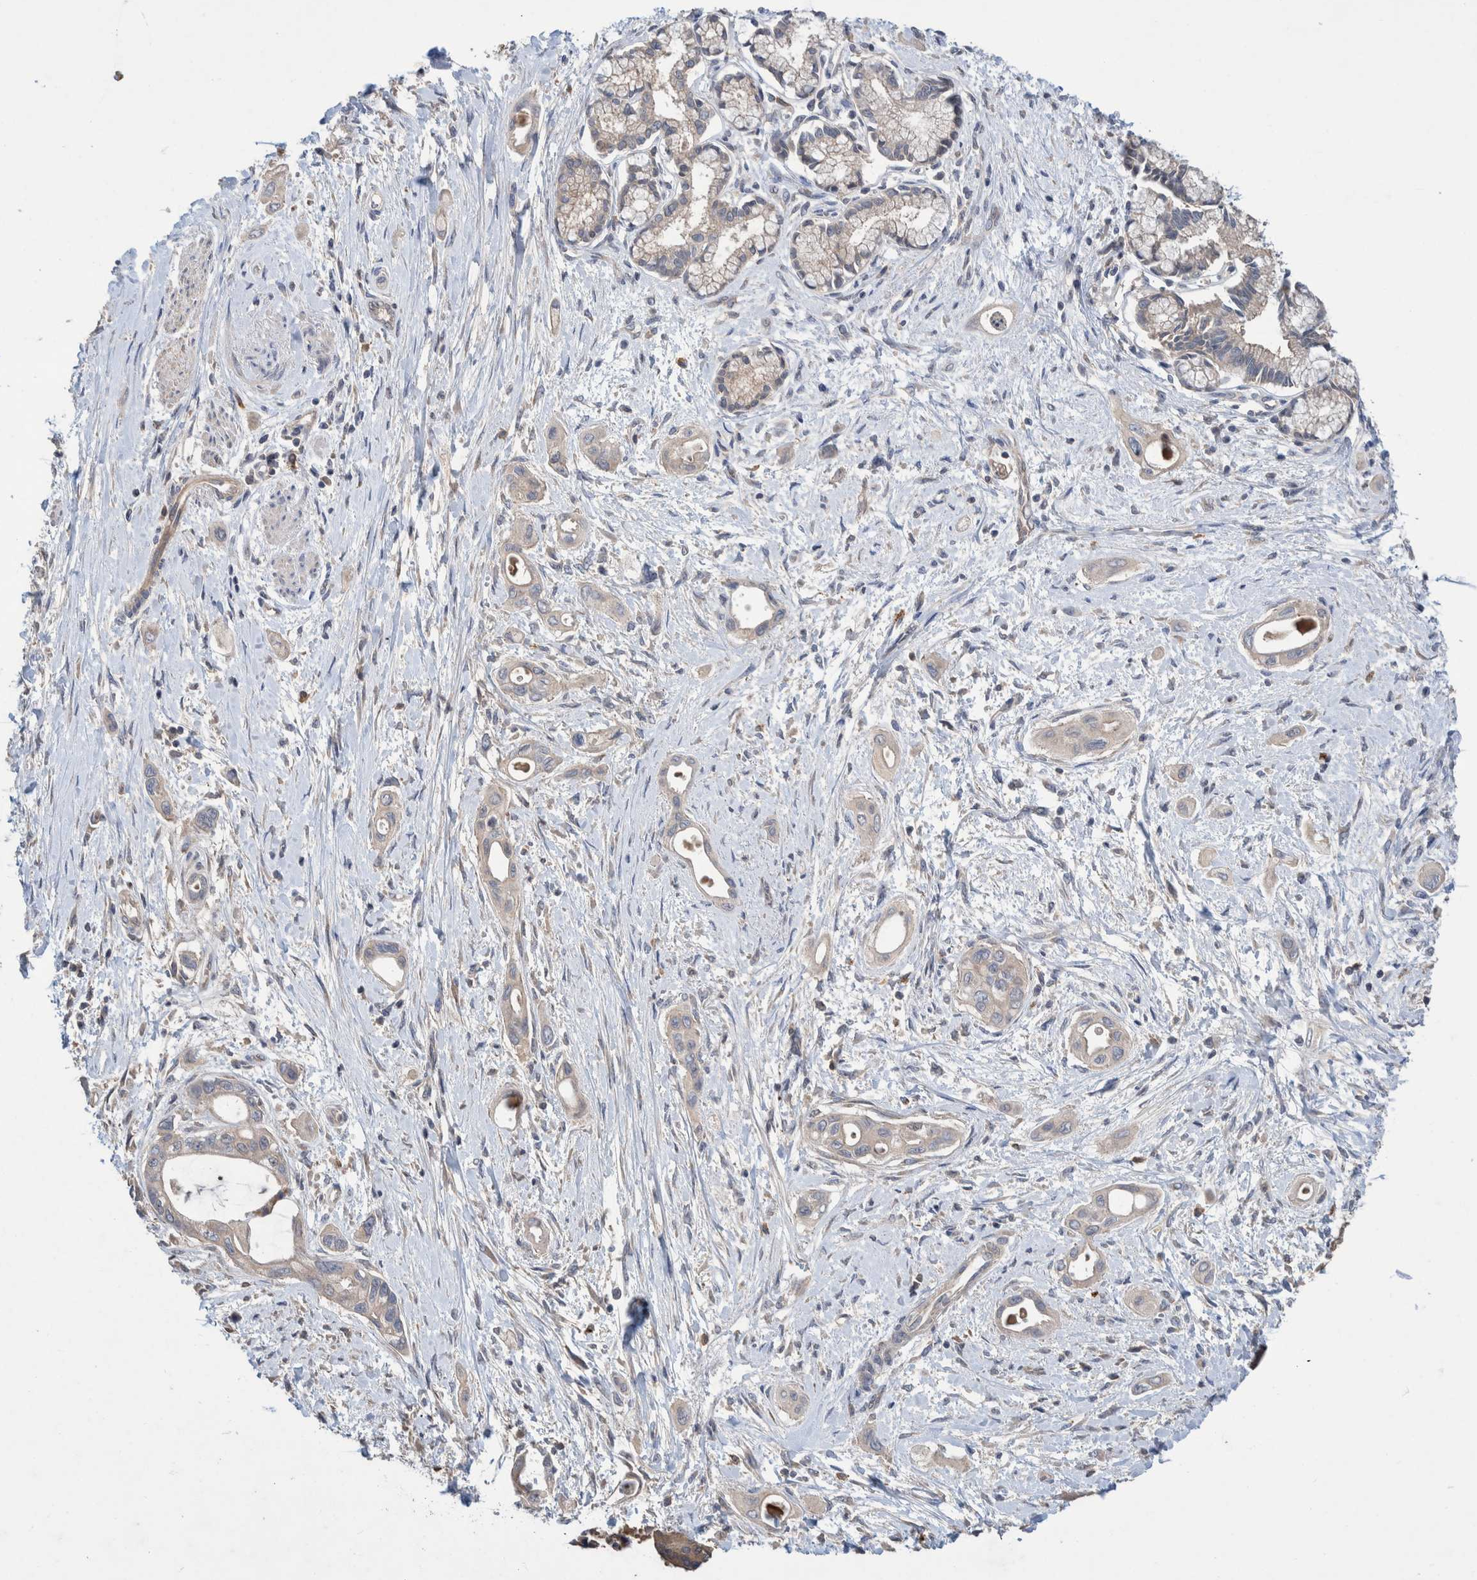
{"staining": {"intensity": "negative", "quantity": "none", "location": "none"}, "tissue": "pancreatic cancer", "cell_type": "Tumor cells", "image_type": "cancer", "snomed": [{"axis": "morphology", "description": "Adenocarcinoma, NOS"}, {"axis": "topography", "description": "Pancreas"}], "caption": "High power microscopy image of an immunohistochemistry (IHC) image of adenocarcinoma (pancreatic), revealing no significant expression in tumor cells.", "gene": "PLPBP", "patient": {"sex": "male", "age": 59}}